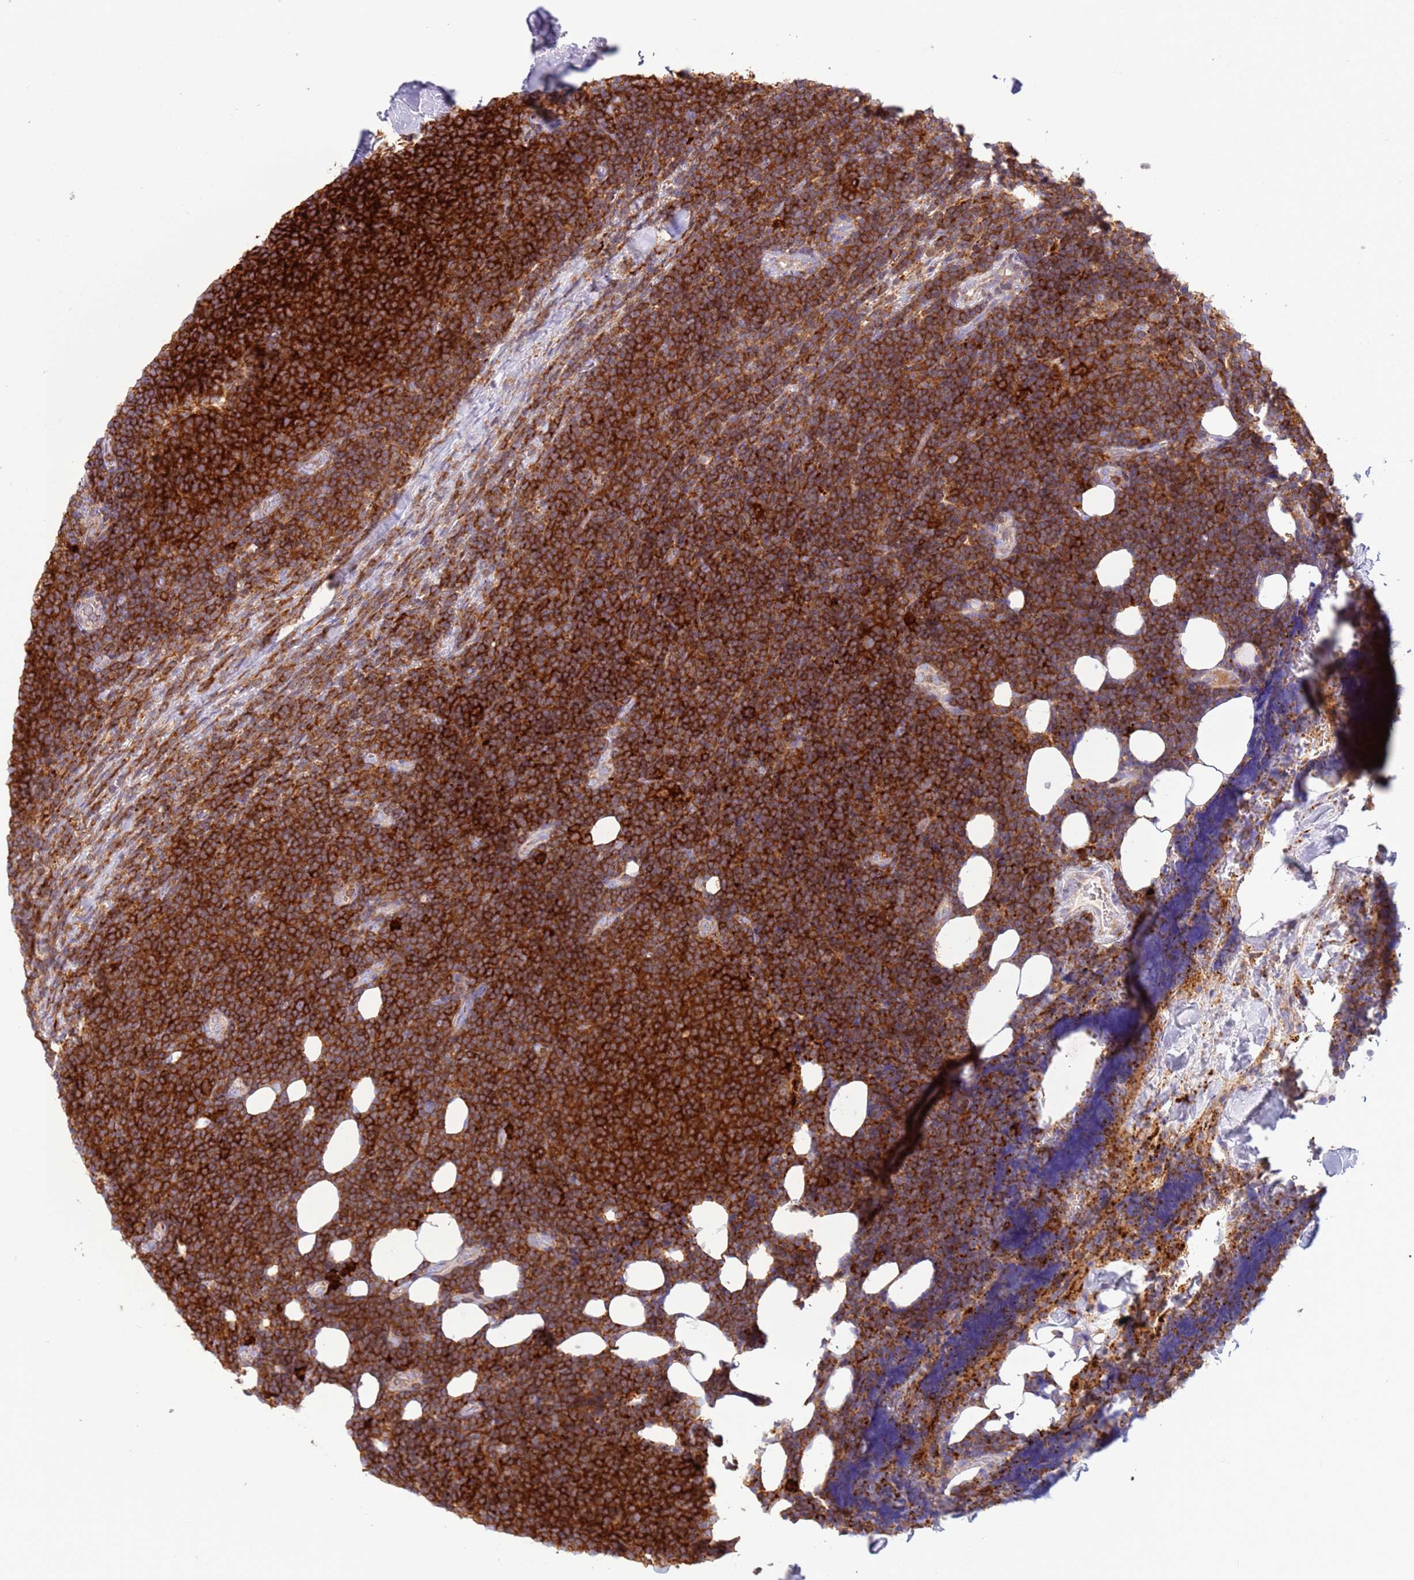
{"staining": {"intensity": "strong", "quantity": ">75%", "location": "cytoplasmic/membranous"}, "tissue": "lymphoma", "cell_type": "Tumor cells", "image_type": "cancer", "snomed": [{"axis": "morphology", "description": "Malignant lymphoma, non-Hodgkin's type, Low grade"}, {"axis": "topography", "description": "Lymph node"}], "caption": "The immunohistochemical stain highlights strong cytoplasmic/membranous expression in tumor cells of lymphoma tissue. (Stains: DAB in brown, nuclei in blue, Microscopy: brightfield microscopy at high magnification).", "gene": "TTPAL", "patient": {"sex": "male", "age": 66}}